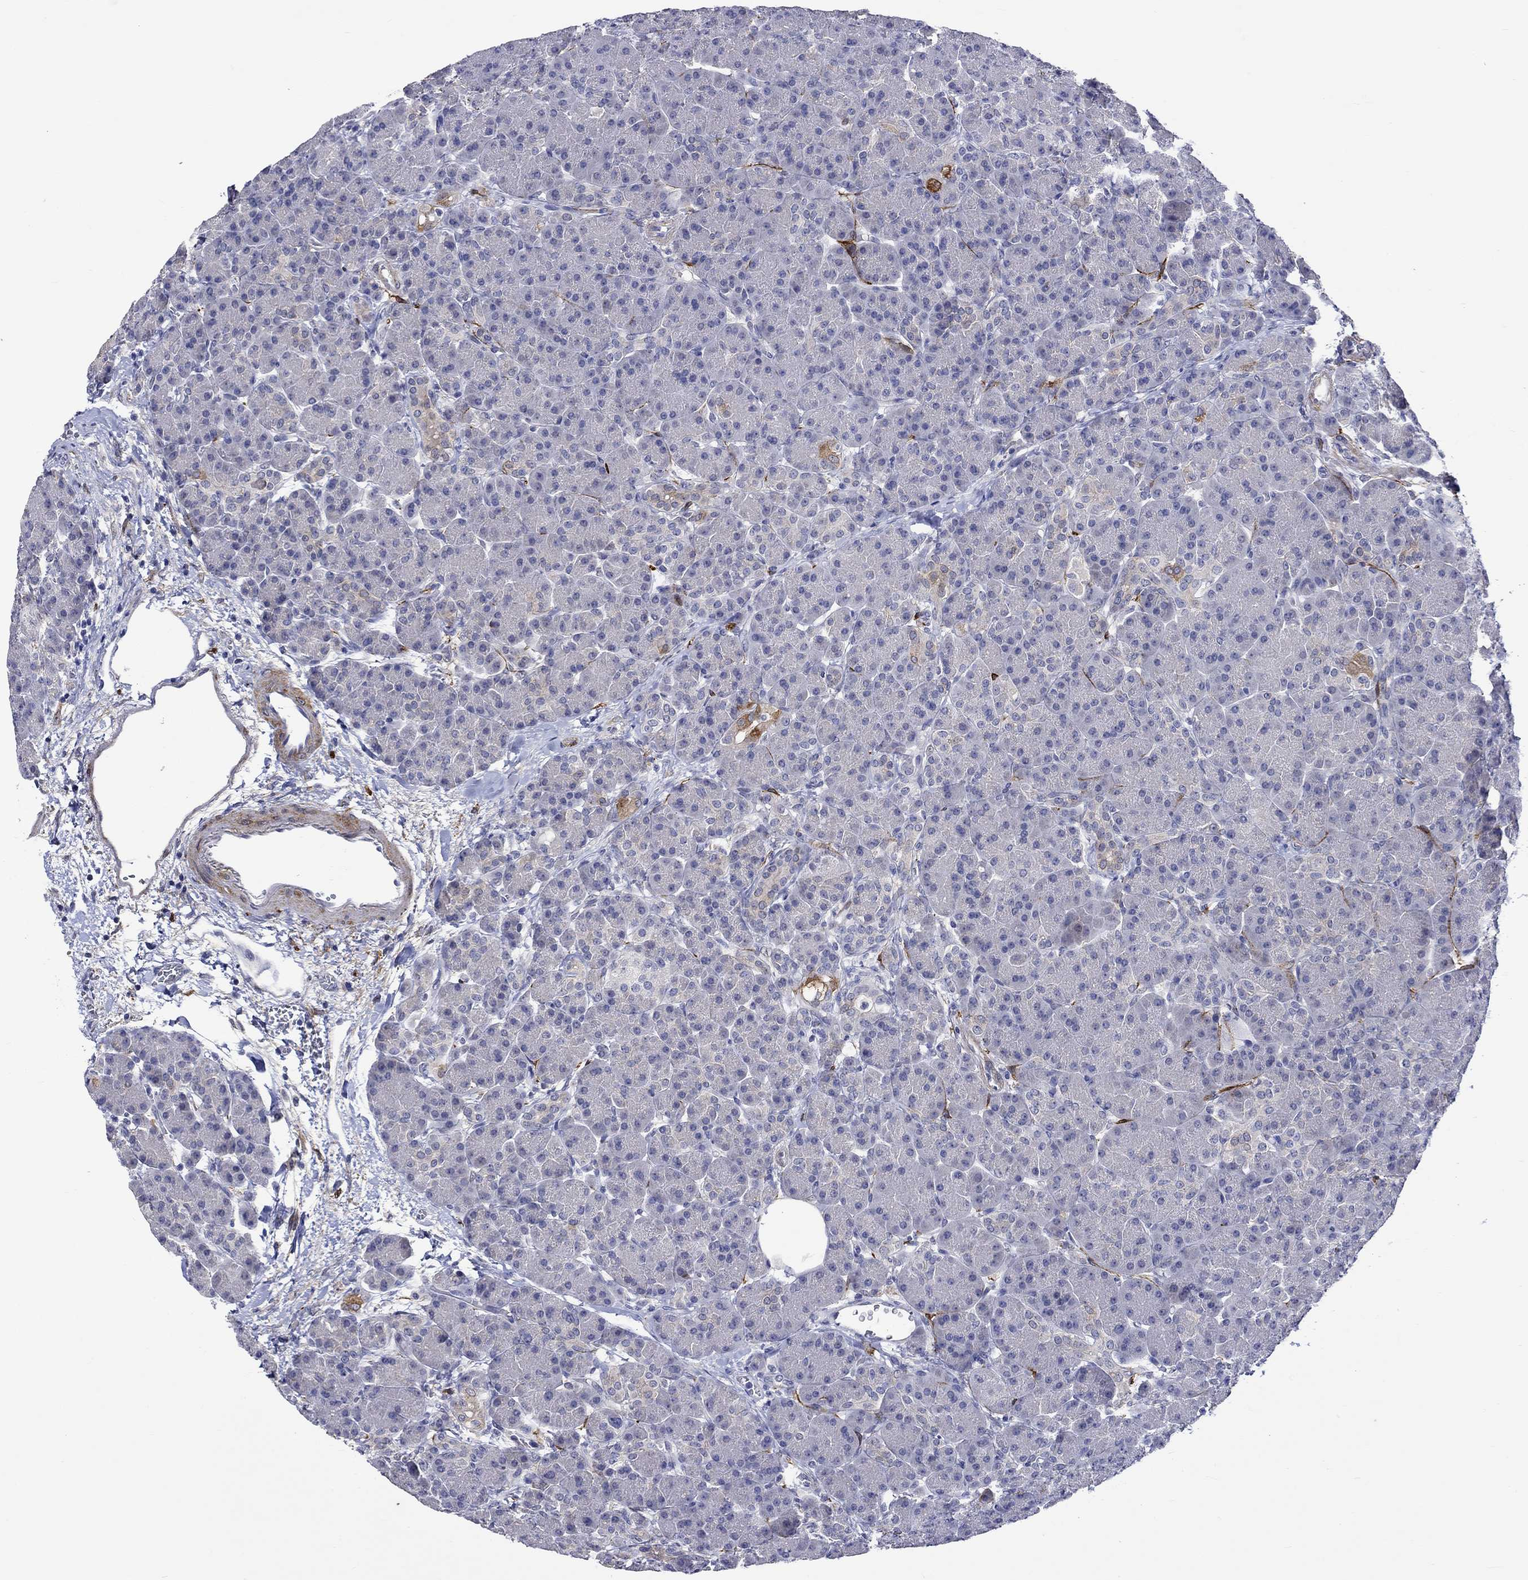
{"staining": {"intensity": "moderate", "quantity": "<25%", "location": "cytoplasmic/membranous"}, "tissue": "pancreas", "cell_type": "Exocrine glandular cells", "image_type": "normal", "snomed": [{"axis": "morphology", "description": "Normal tissue, NOS"}, {"axis": "topography", "description": "Pancreas"}], "caption": "This is a photomicrograph of immunohistochemistry staining of normal pancreas, which shows moderate expression in the cytoplasmic/membranous of exocrine glandular cells.", "gene": "CRYAB", "patient": {"sex": "female", "age": 63}}